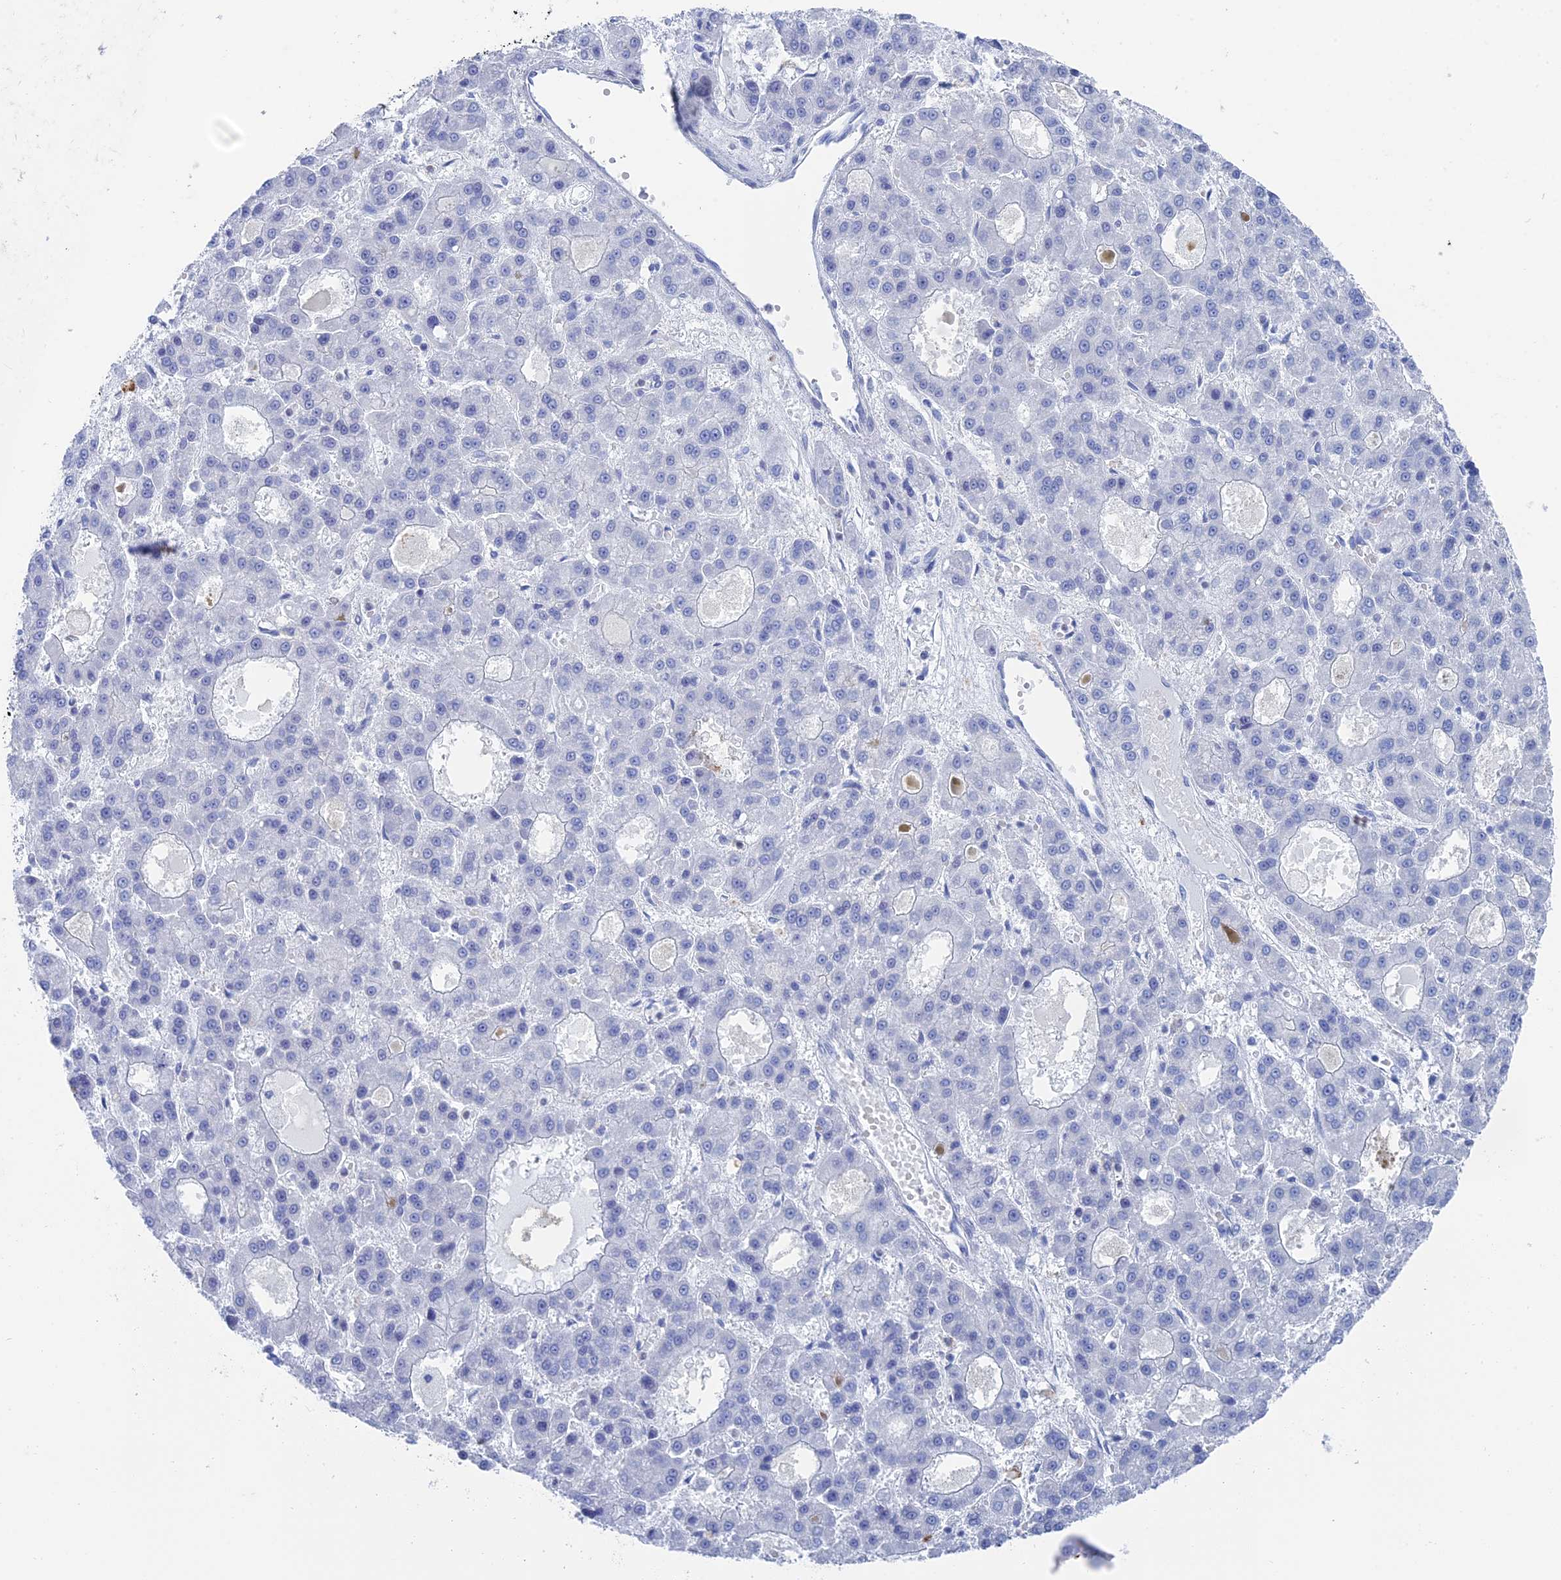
{"staining": {"intensity": "negative", "quantity": "none", "location": "none"}, "tissue": "liver cancer", "cell_type": "Tumor cells", "image_type": "cancer", "snomed": [{"axis": "morphology", "description": "Carcinoma, Hepatocellular, NOS"}, {"axis": "topography", "description": "Liver"}], "caption": "Micrograph shows no significant protein positivity in tumor cells of liver cancer (hepatocellular carcinoma).", "gene": "ALMS1", "patient": {"sex": "male", "age": 70}}